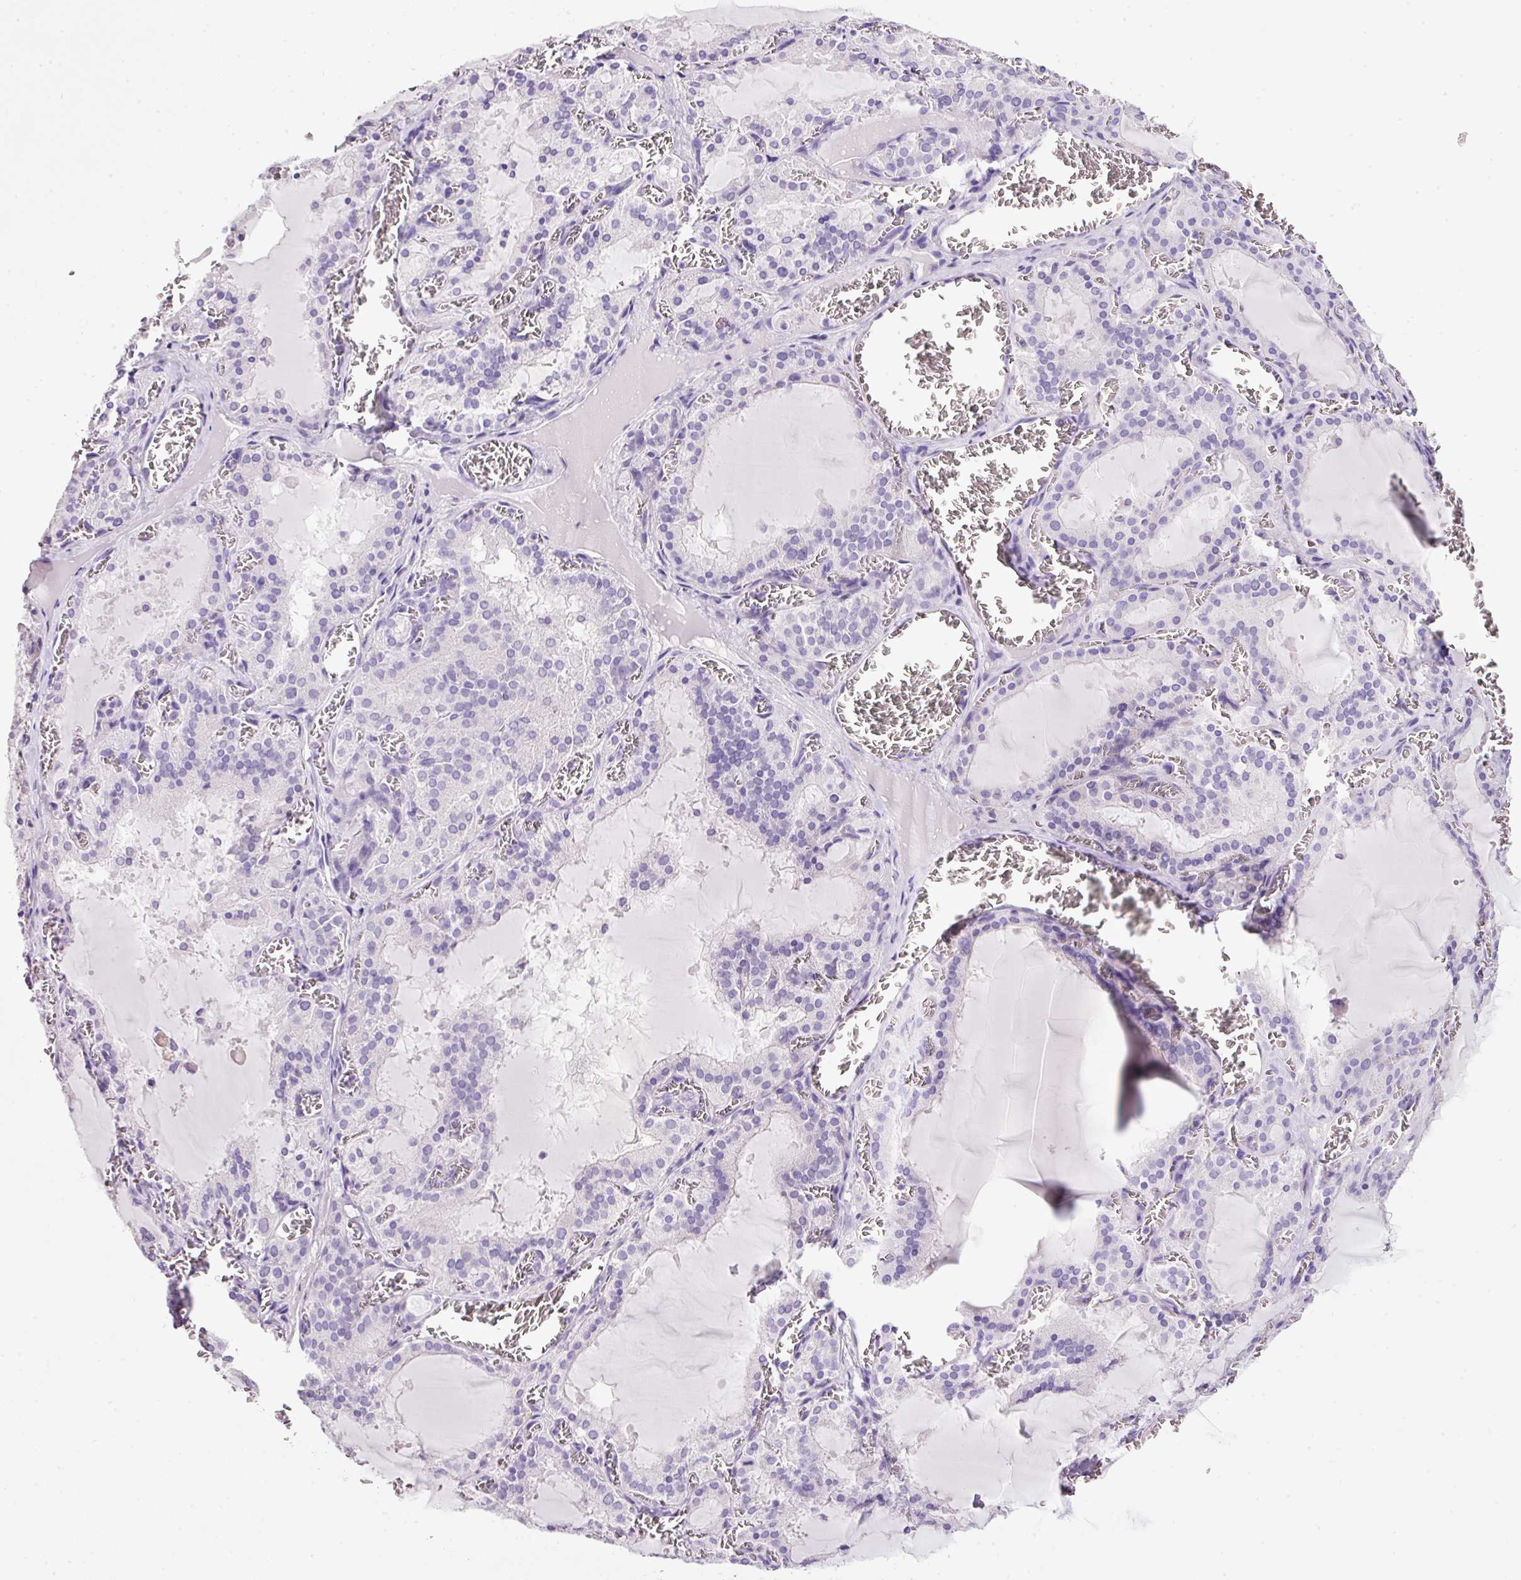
{"staining": {"intensity": "negative", "quantity": "none", "location": "none"}, "tissue": "thyroid gland", "cell_type": "Glandular cells", "image_type": "normal", "snomed": [{"axis": "morphology", "description": "Normal tissue, NOS"}, {"axis": "topography", "description": "Thyroid gland"}], "caption": "DAB (3,3'-diaminobenzidine) immunohistochemical staining of unremarkable thyroid gland shows no significant expression in glandular cells.", "gene": "BSND", "patient": {"sex": "female", "age": 30}}